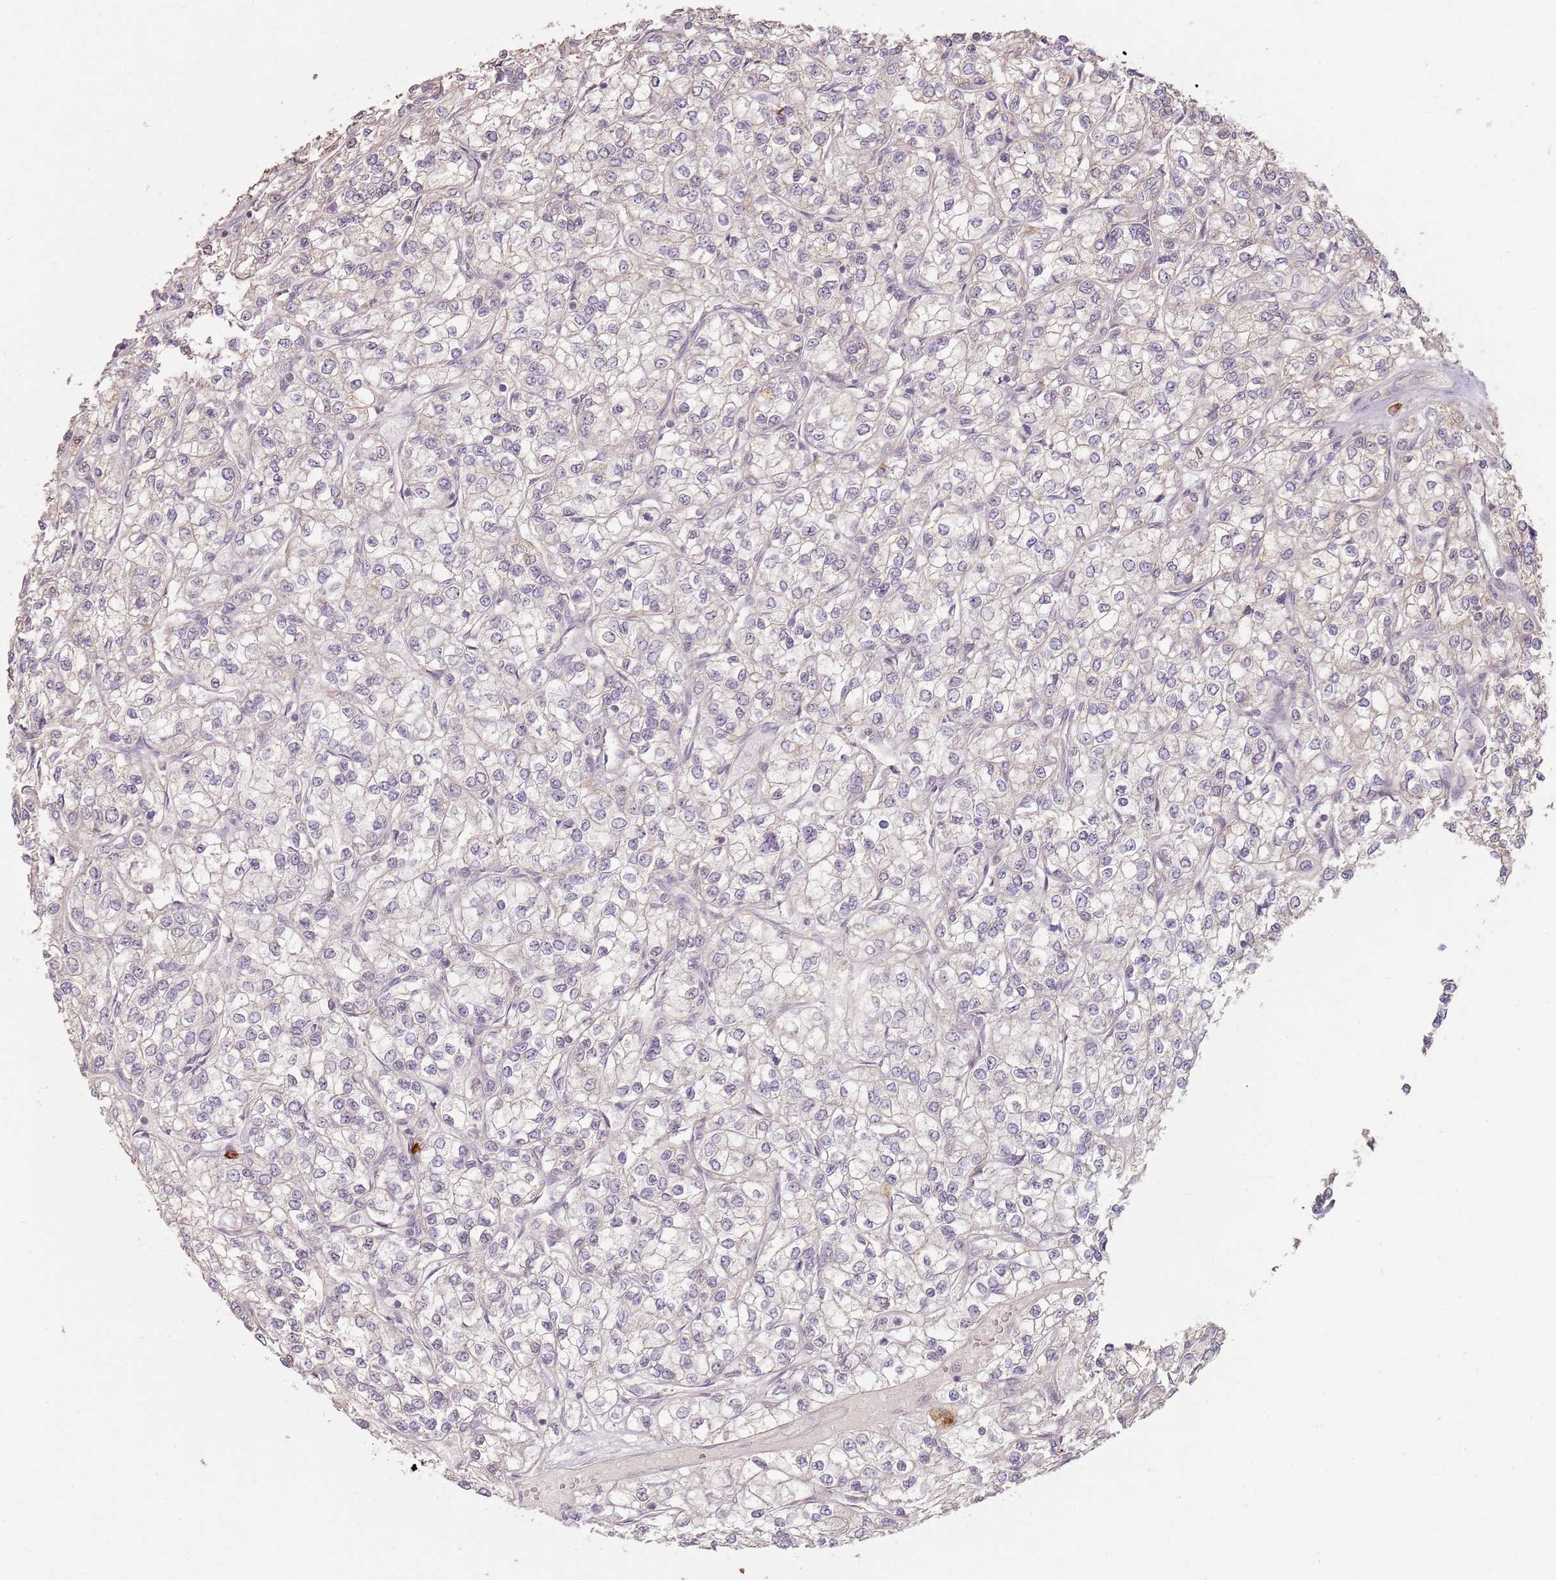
{"staining": {"intensity": "negative", "quantity": "none", "location": "none"}, "tissue": "renal cancer", "cell_type": "Tumor cells", "image_type": "cancer", "snomed": [{"axis": "morphology", "description": "Adenocarcinoma, NOS"}, {"axis": "topography", "description": "Kidney"}], "caption": "Tumor cells are negative for protein expression in human renal cancer. The staining was performed using DAB (3,3'-diaminobenzidine) to visualize the protein expression in brown, while the nuclei were stained in blue with hematoxylin (Magnification: 20x).", "gene": "CCDC168", "patient": {"sex": "male", "age": 80}}